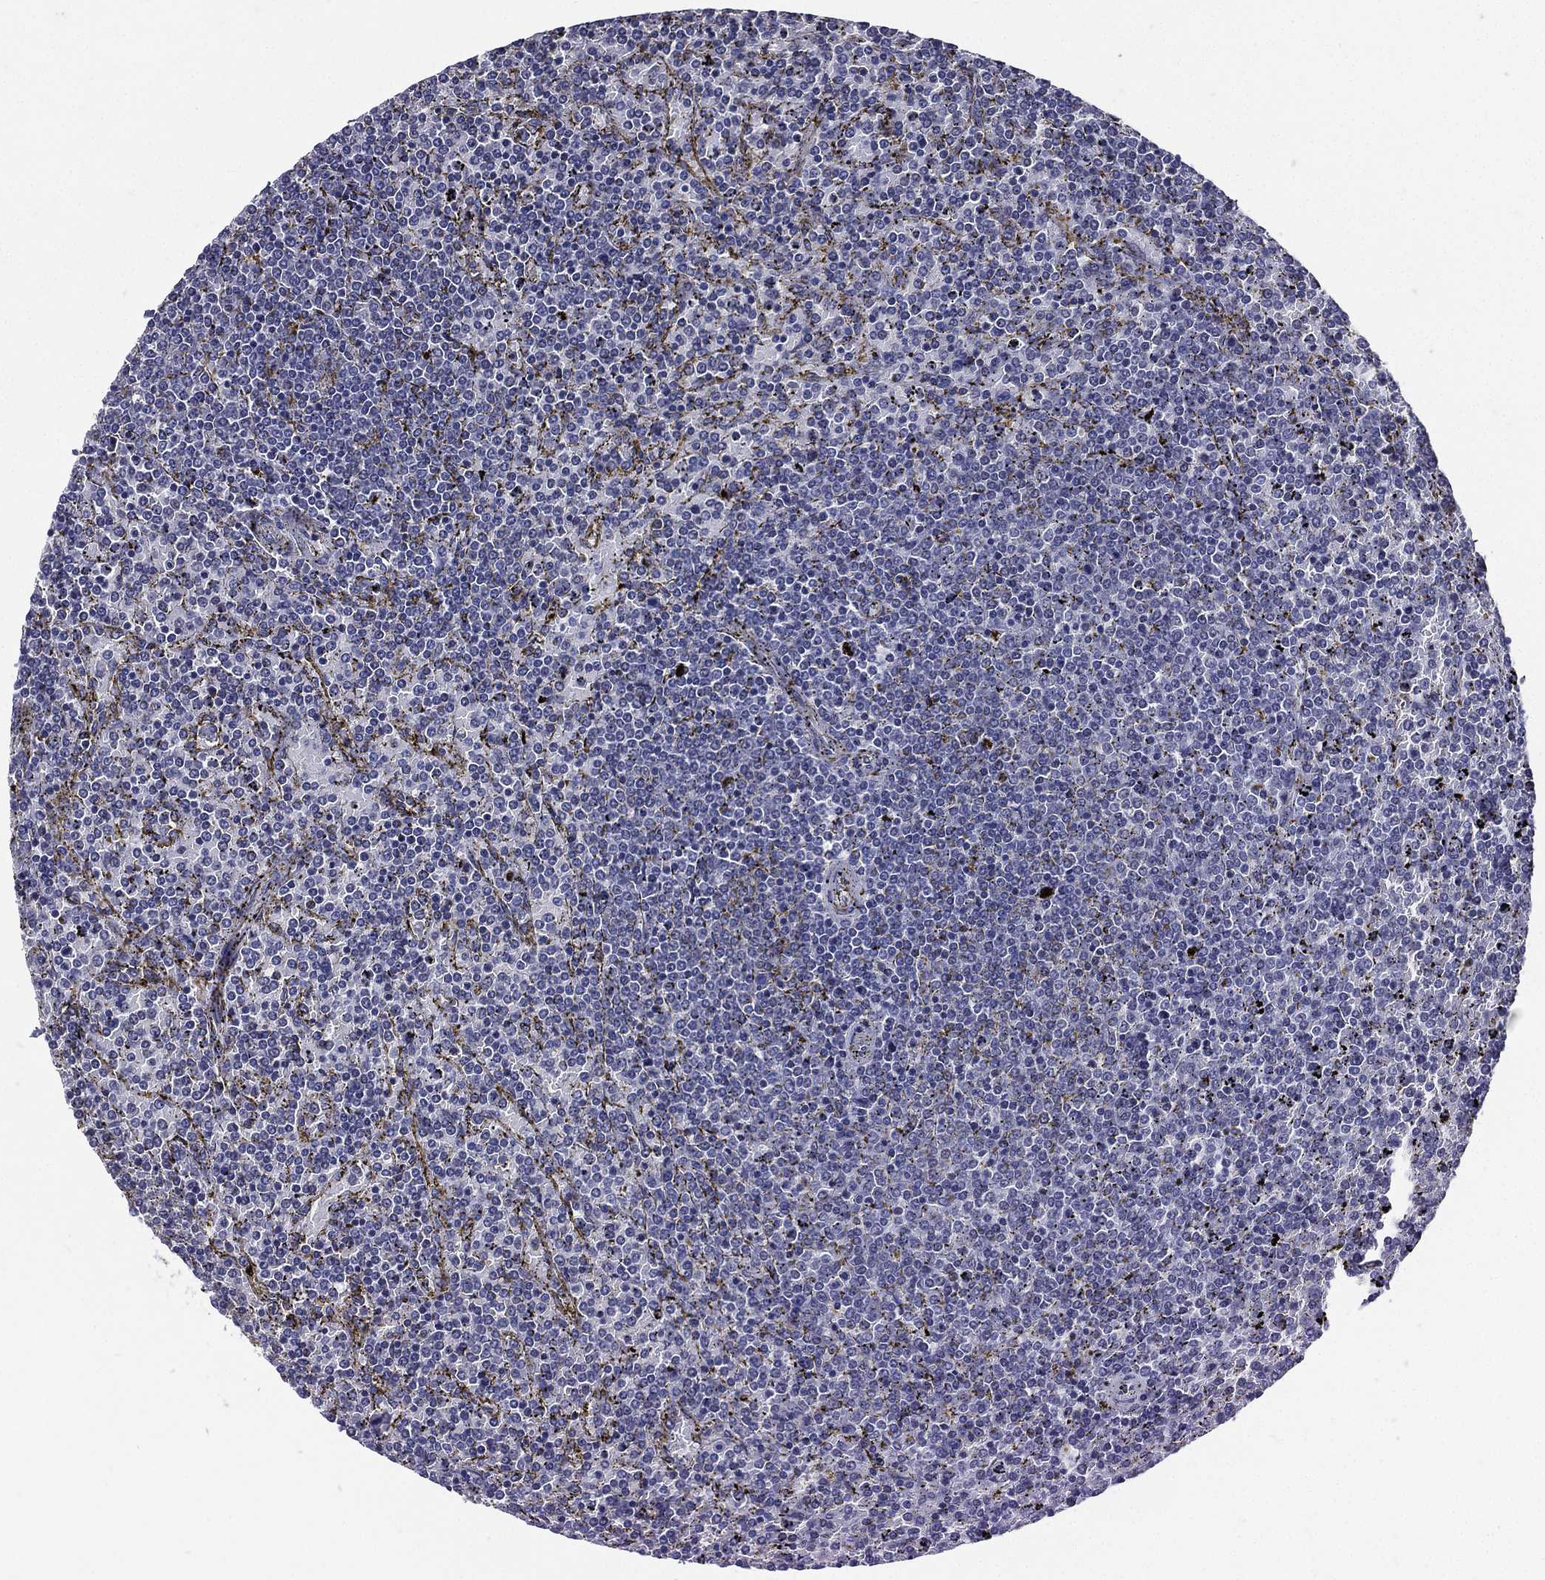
{"staining": {"intensity": "negative", "quantity": "none", "location": "none"}, "tissue": "lymphoma", "cell_type": "Tumor cells", "image_type": "cancer", "snomed": [{"axis": "morphology", "description": "Malignant lymphoma, non-Hodgkin's type, Low grade"}, {"axis": "topography", "description": "Spleen"}], "caption": "A high-resolution photomicrograph shows immunohistochemistry staining of lymphoma, which demonstrates no significant expression in tumor cells. (Stains: DAB IHC with hematoxylin counter stain, Microscopy: brightfield microscopy at high magnification).", "gene": "TGM1", "patient": {"sex": "female", "age": 77}}